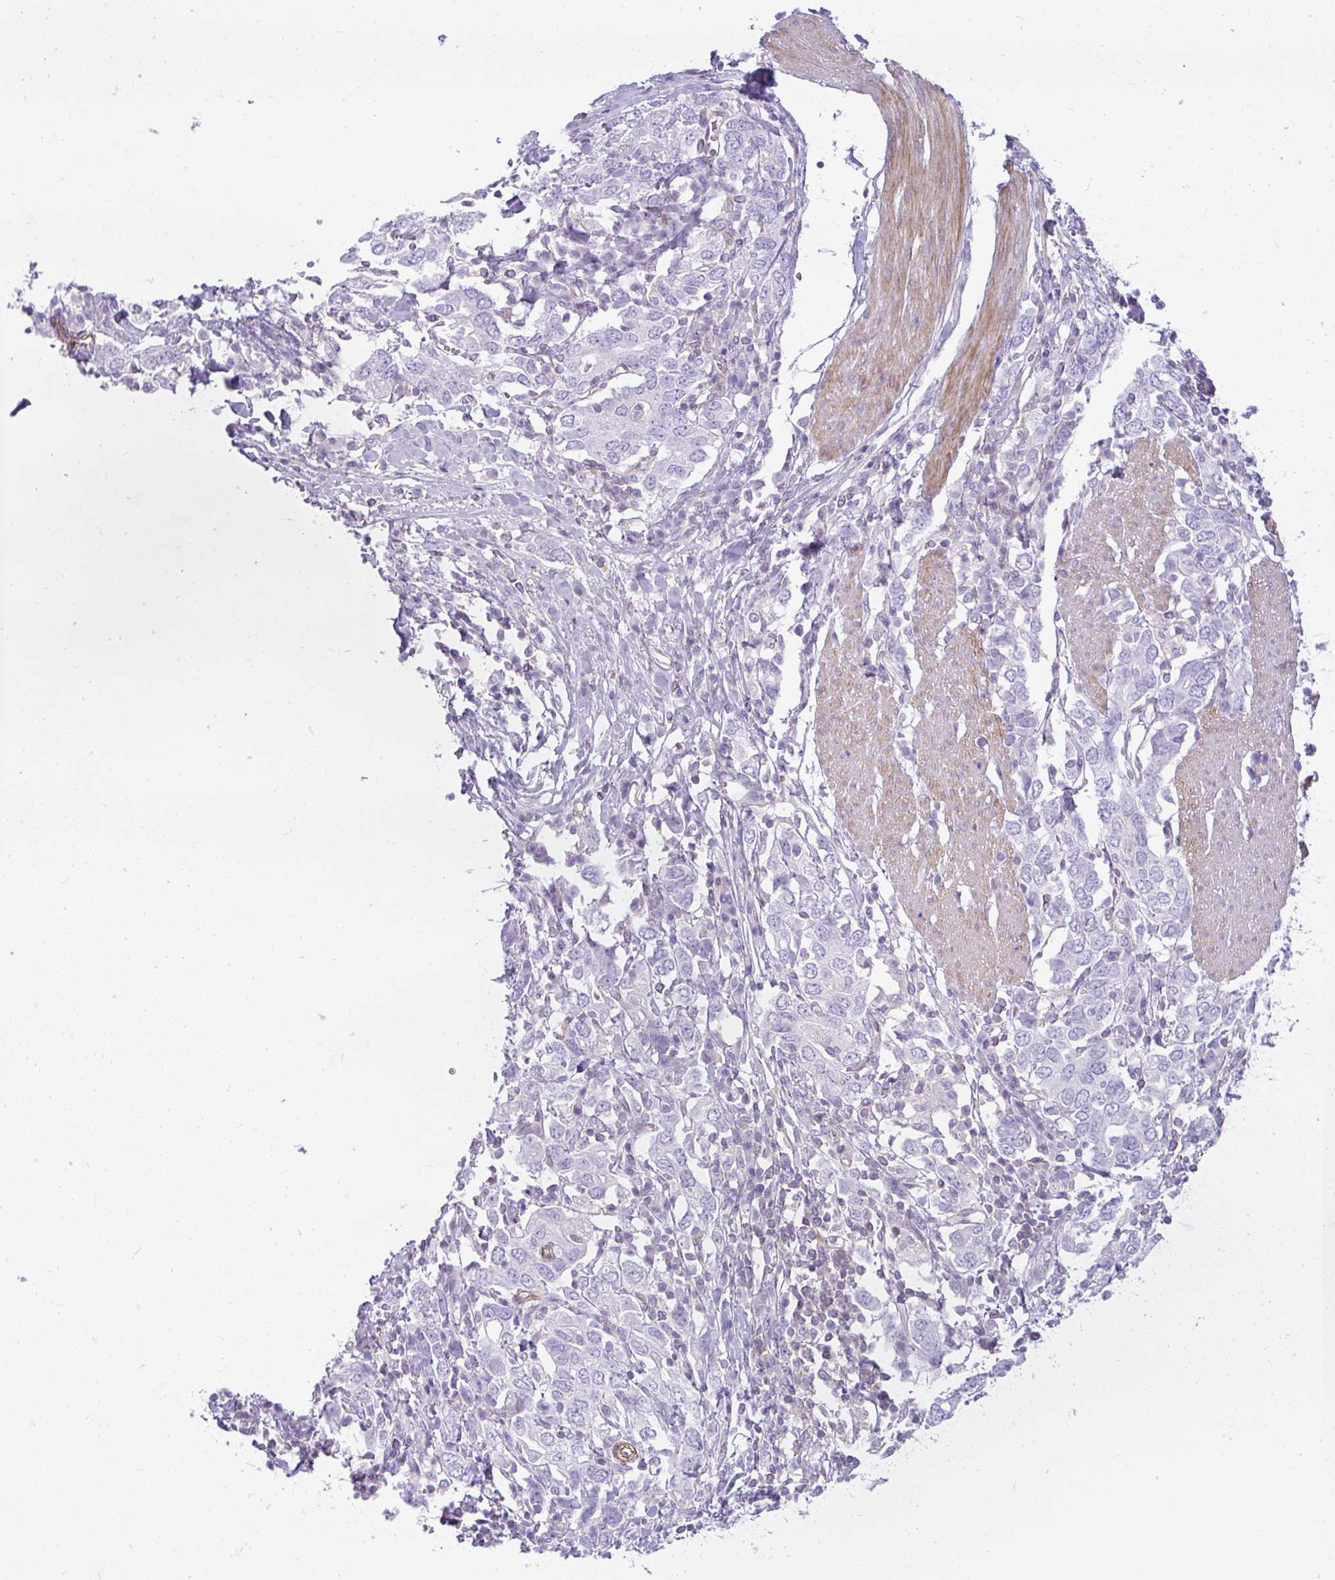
{"staining": {"intensity": "negative", "quantity": "none", "location": "none"}, "tissue": "stomach cancer", "cell_type": "Tumor cells", "image_type": "cancer", "snomed": [{"axis": "morphology", "description": "Adenocarcinoma, NOS"}, {"axis": "topography", "description": "Stomach, upper"}, {"axis": "topography", "description": "Stomach"}], "caption": "IHC histopathology image of neoplastic tissue: human adenocarcinoma (stomach) stained with DAB shows no significant protein positivity in tumor cells.", "gene": "CDRT15", "patient": {"sex": "male", "age": 62}}